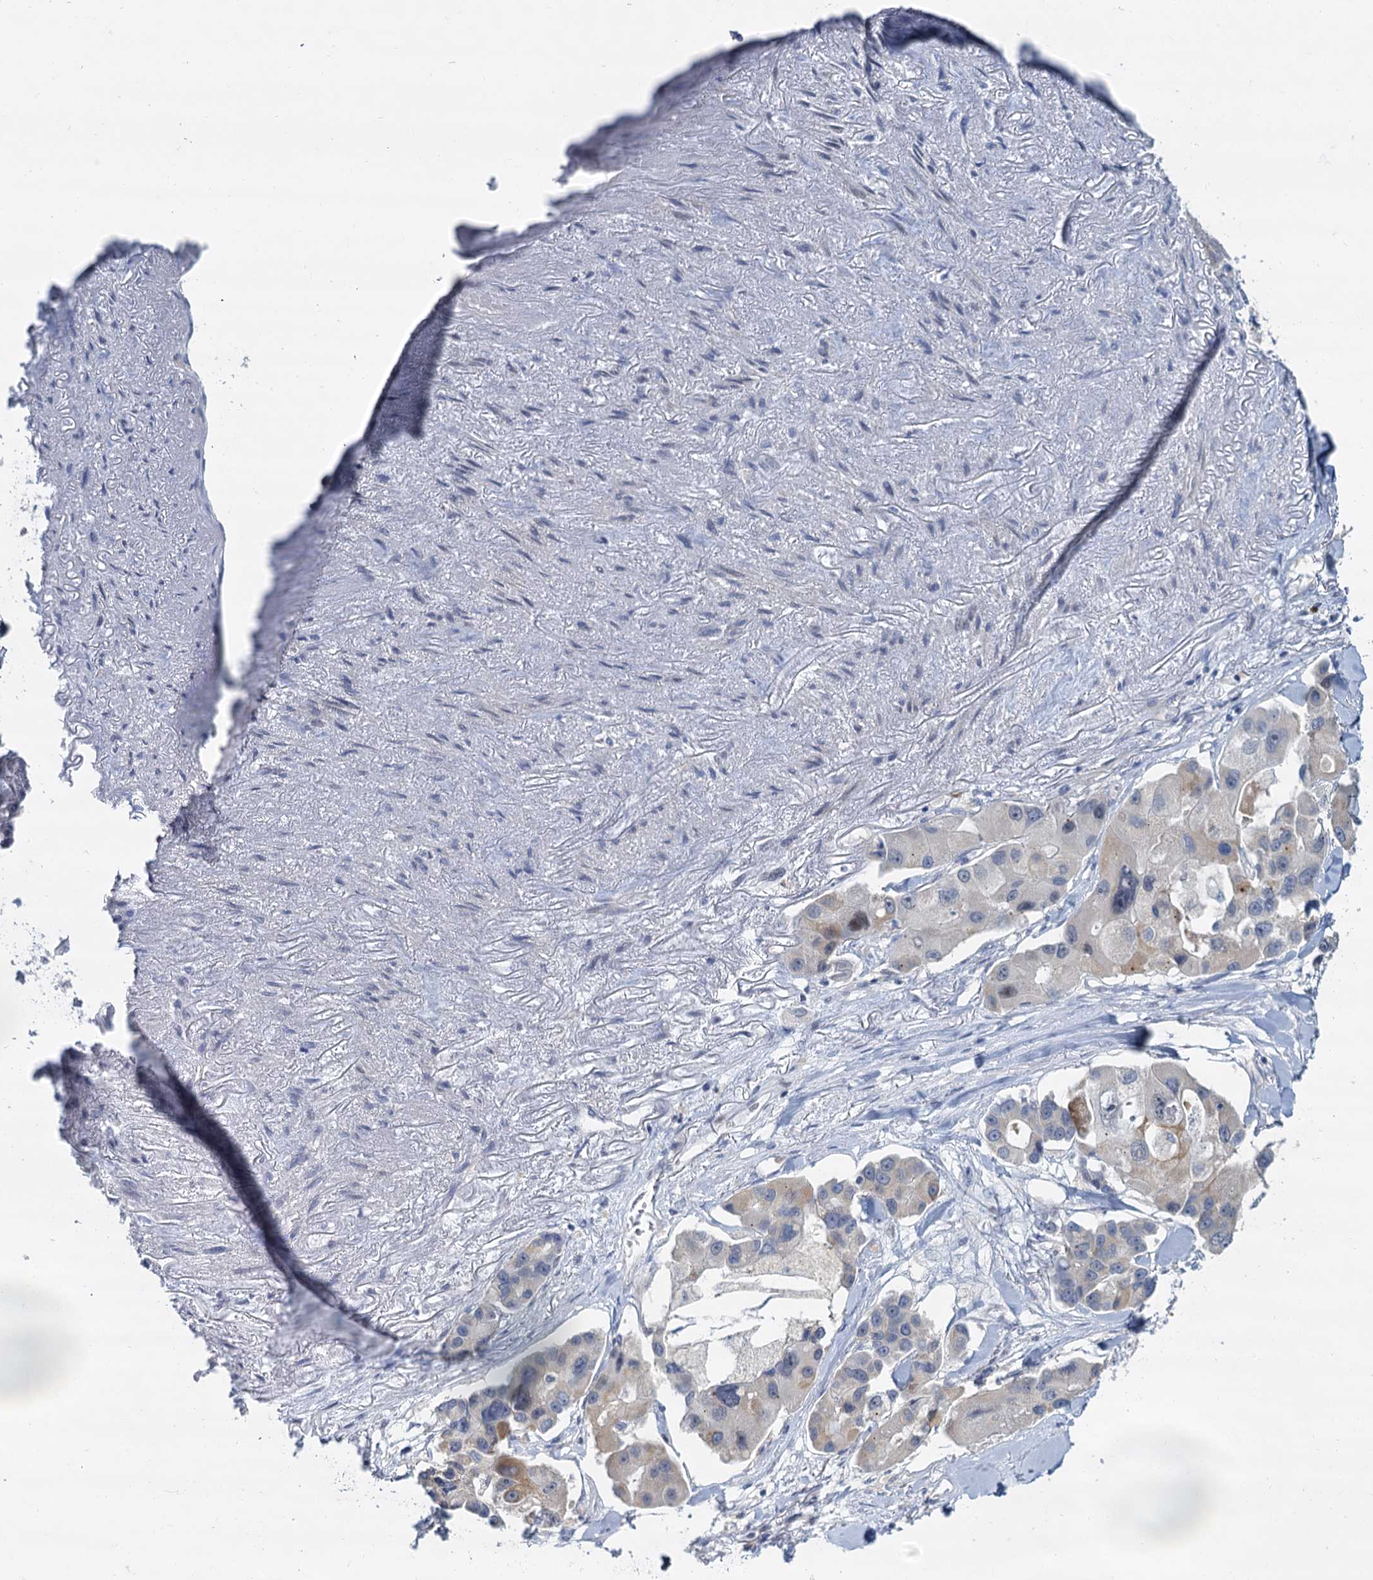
{"staining": {"intensity": "negative", "quantity": "none", "location": "none"}, "tissue": "lung cancer", "cell_type": "Tumor cells", "image_type": "cancer", "snomed": [{"axis": "morphology", "description": "Adenocarcinoma, NOS"}, {"axis": "topography", "description": "Lung"}], "caption": "DAB immunohistochemical staining of human lung cancer (adenocarcinoma) exhibits no significant positivity in tumor cells.", "gene": "ACRBP", "patient": {"sex": "female", "age": 54}}